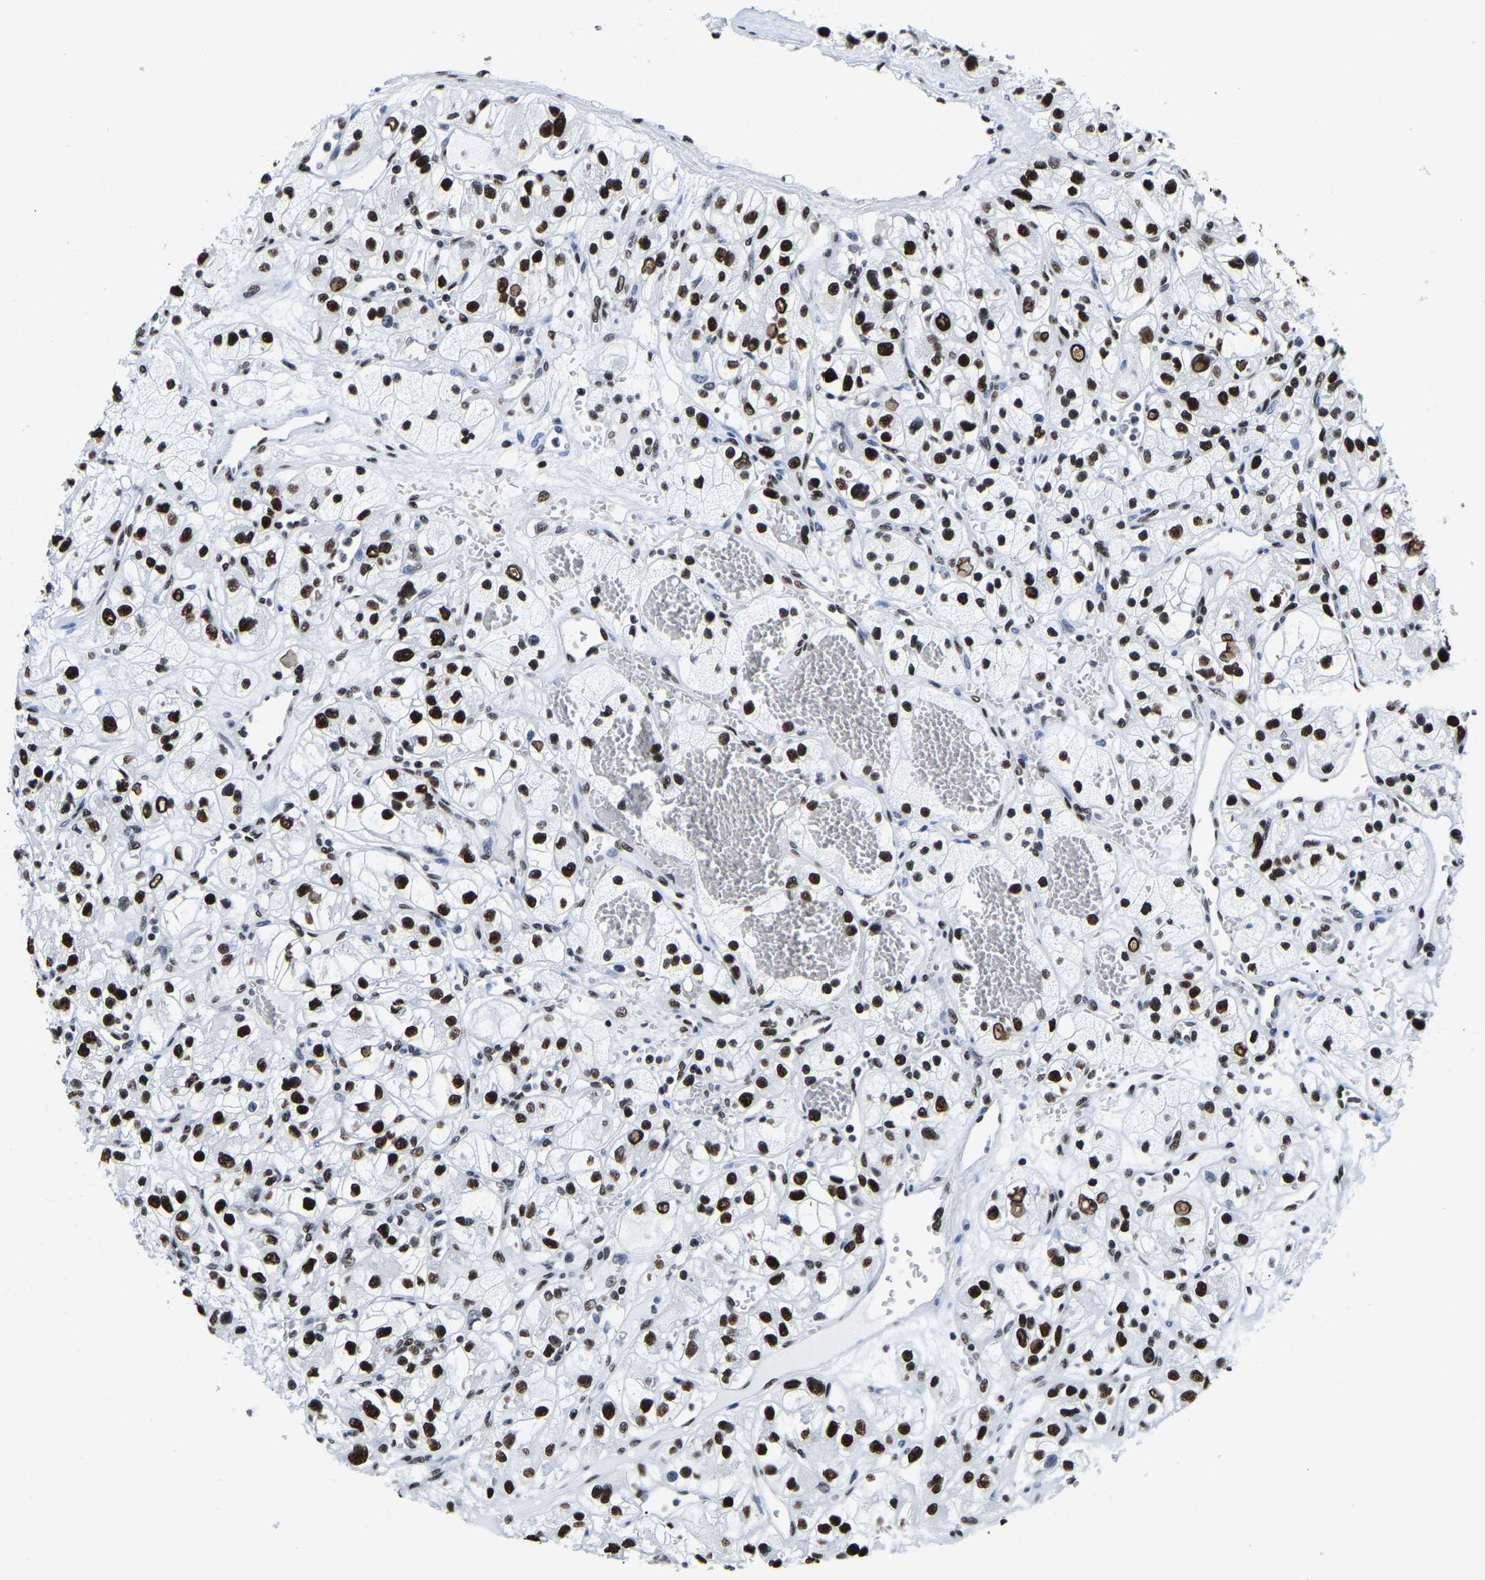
{"staining": {"intensity": "strong", "quantity": ">75%", "location": "nuclear"}, "tissue": "renal cancer", "cell_type": "Tumor cells", "image_type": "cancer", "snomed": [{"axis": "morphology", "description": "Adenocarcinoma, NOS"}, {"axis": "topography", "description": "Kidney"}], "caption": "IHC (DAB (3,3'-diaminobenzidine)) staining of renal cancer (adenocarcinoma) demonstrates strong nuclear protein expression in about >75% of tumor cells. (DAB (3,3'-diaminobenzidine) = brown stain, brightfield microscopy at high magnification).", "gene": "UBA1", "patient": {"sex": "female", "age": 57}}